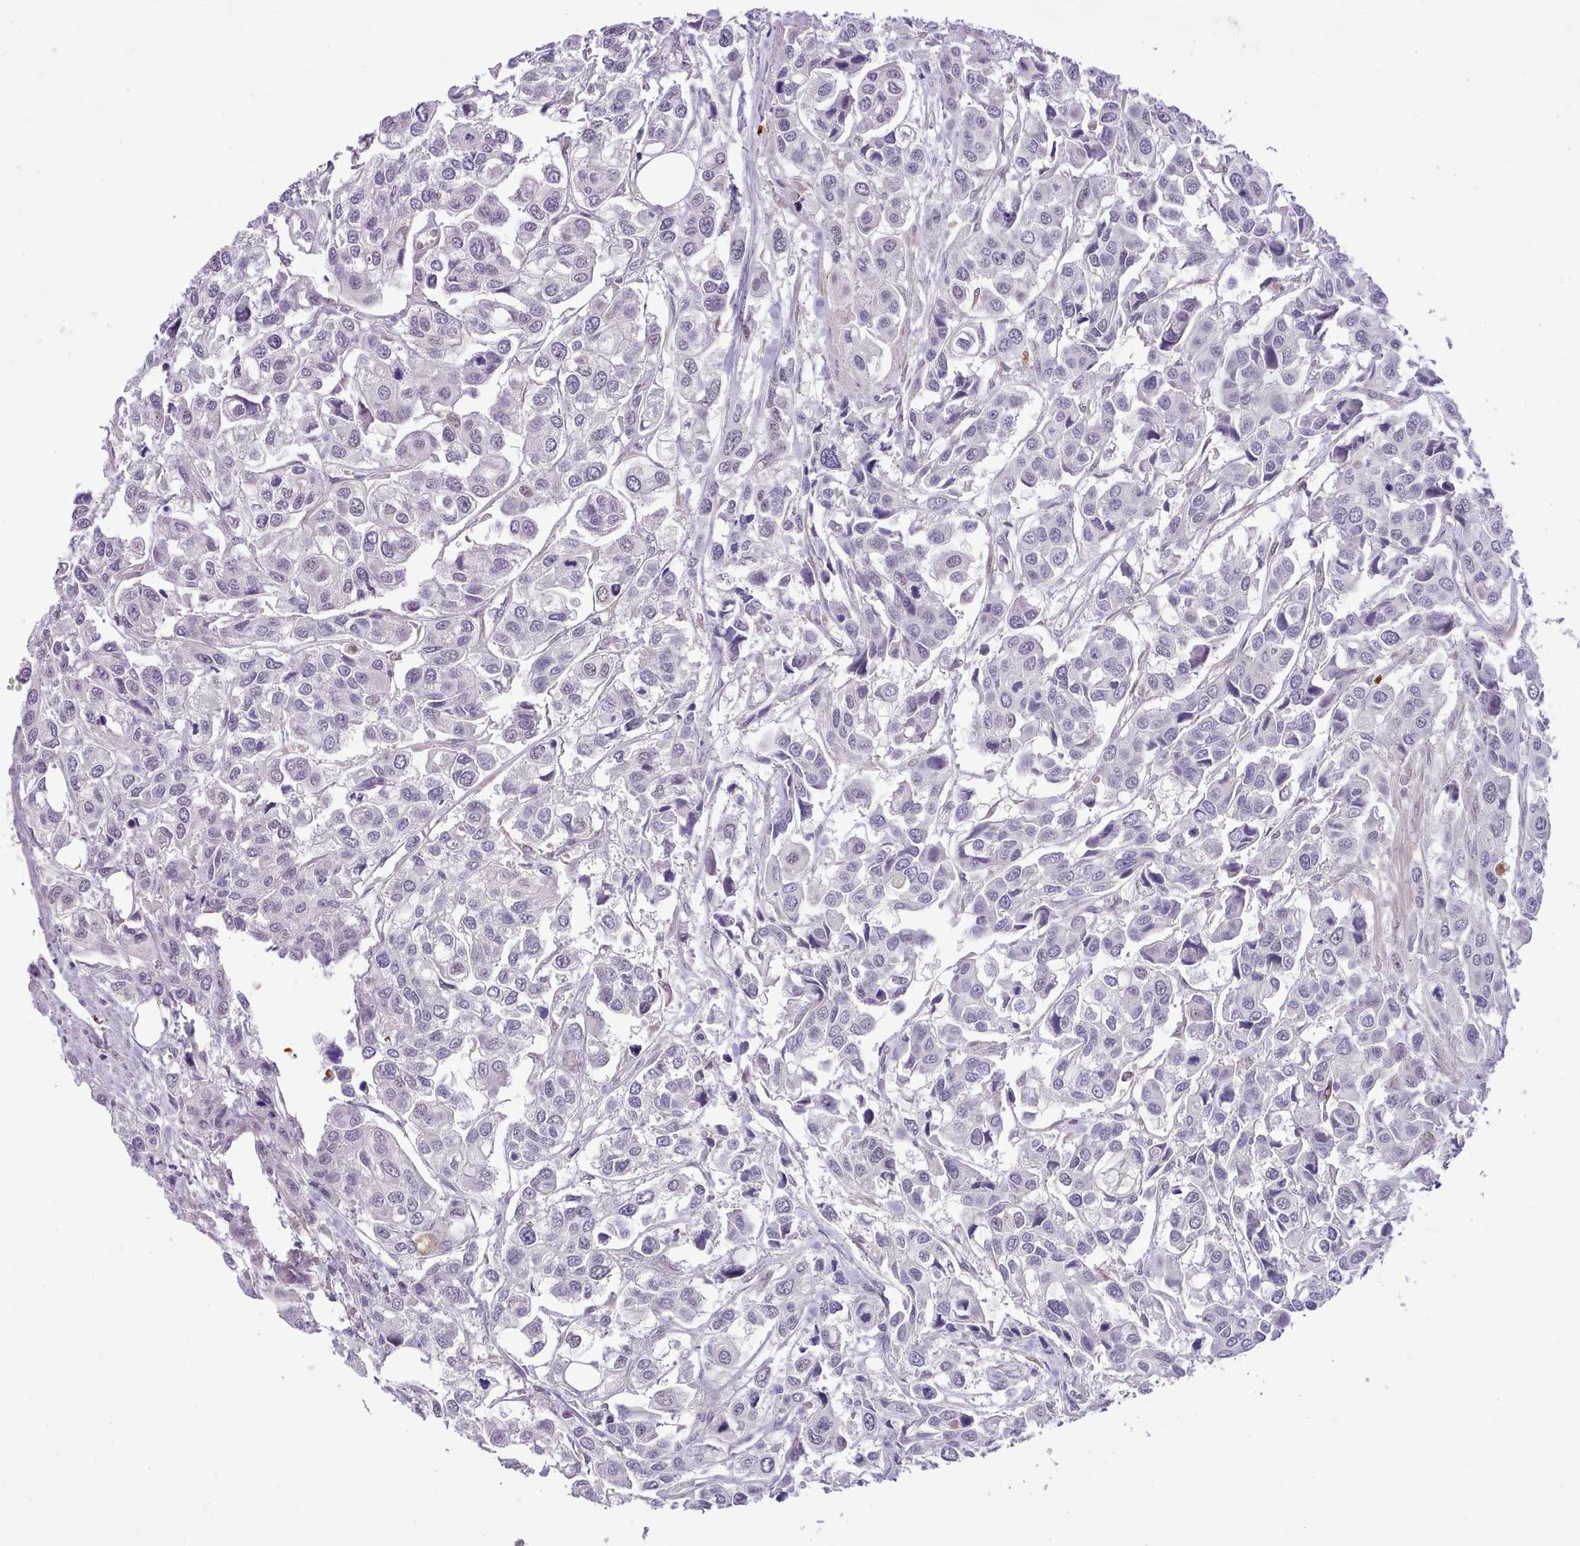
{"staining": {"intensity": "negative", "quantity": "none", "location": "none"}, "tissue": "urothelial cancer", "cell_type": "Tumor cells", "image_type": "cancer", "snomed": [{"axis": "morphology", "description": "Urothelial carcinoma, High grade"}, {"axis": "topography", "description": "Urinary bladder"}], "caption": "Immunohistochemical staining of urothelial cancer displays no significant positivity in tumor cells.", "gene": "HOXB7", "patient": {"sex": "male", "age": 67}}